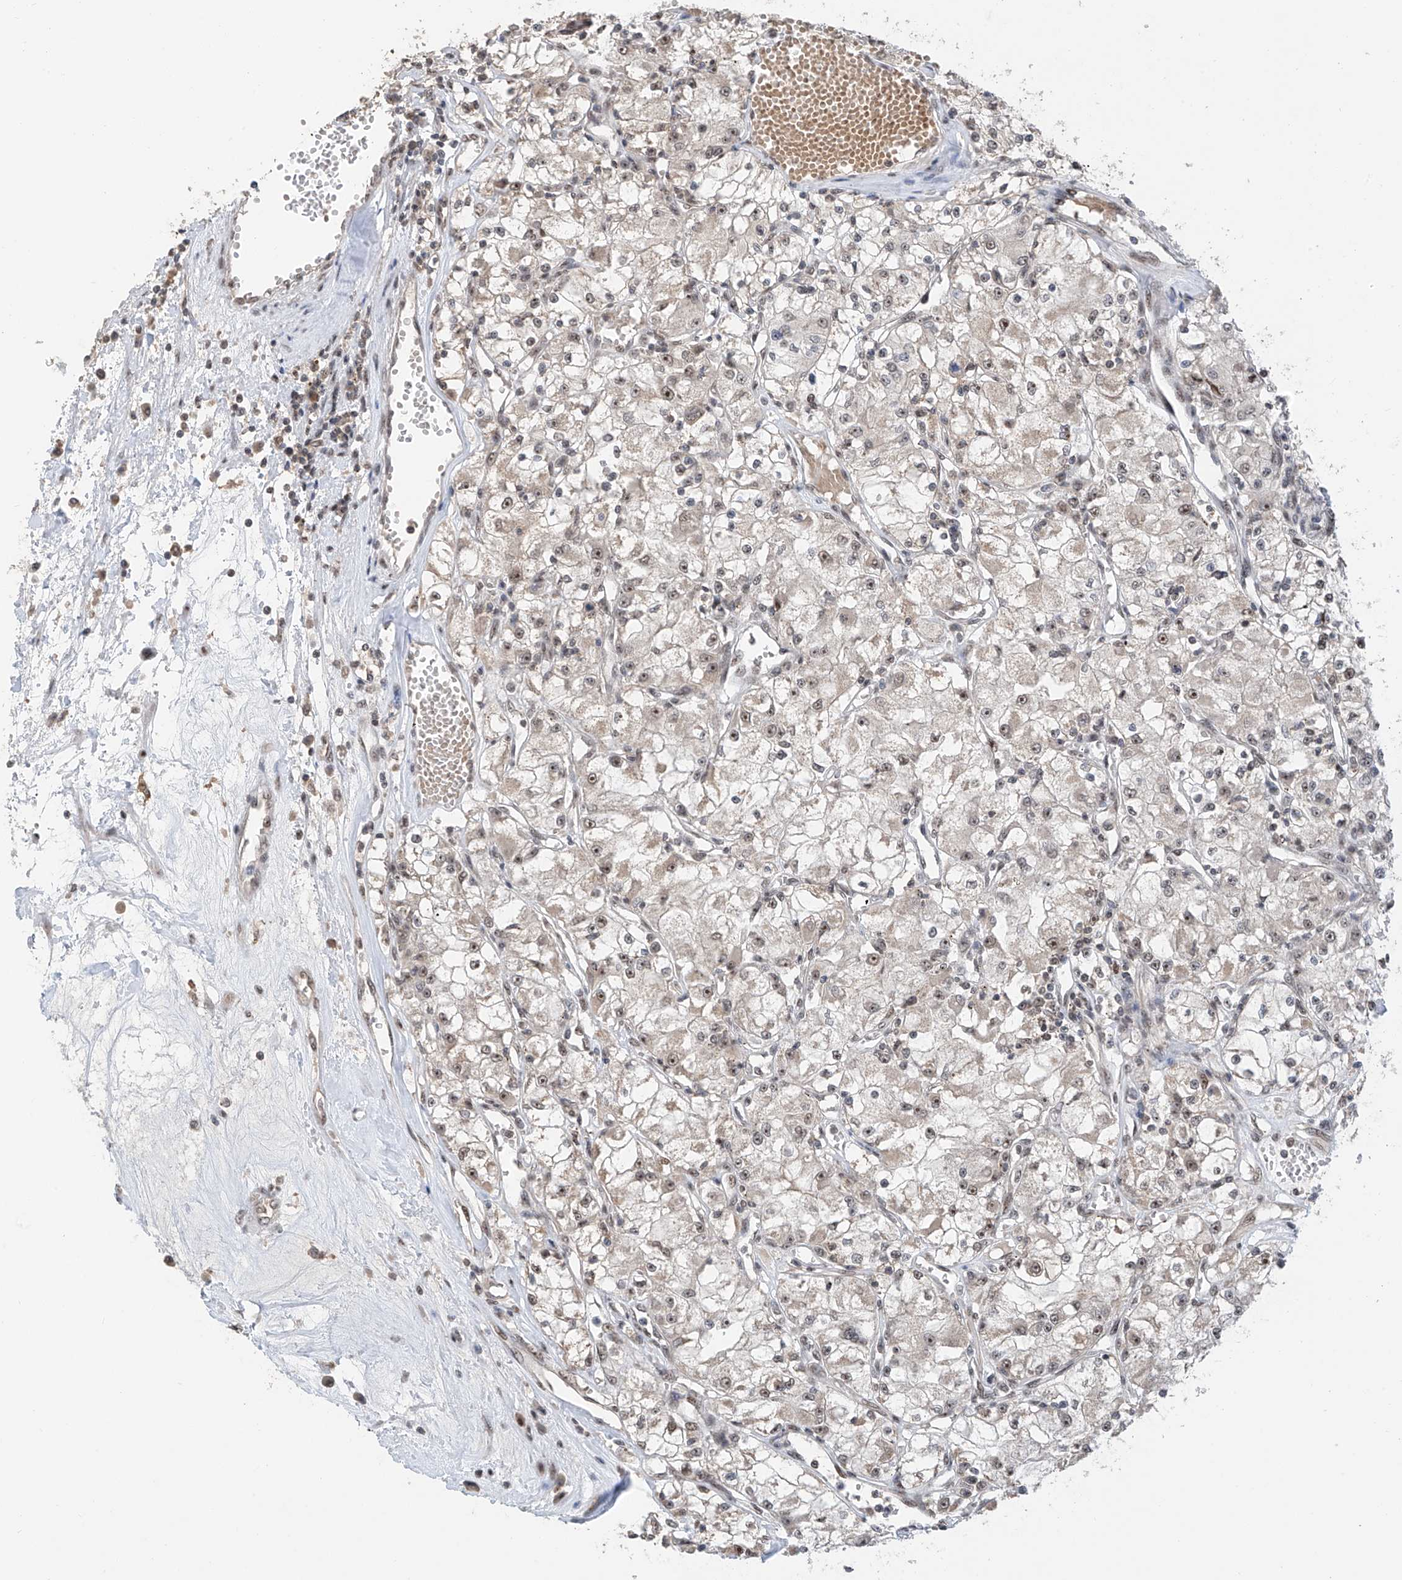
{"staining": {"intensity": "weak", "quantity": "<25%", "location": "nuclear"}, "tissue": "renal cancer", "cell_type": "Tumor cells", "image_type": "cancer", "snomed": [{"axis": "morphology", "description": "Adenocarcinoma, NOS"}, {"axis": "topography", "description": "Kidney"}], "caption": "IHC of human renal adenocarcinoma exhibits no expression in tumor cells.", "gene": "C1orf131", "patient": {"sex": "female", "age": 59}}